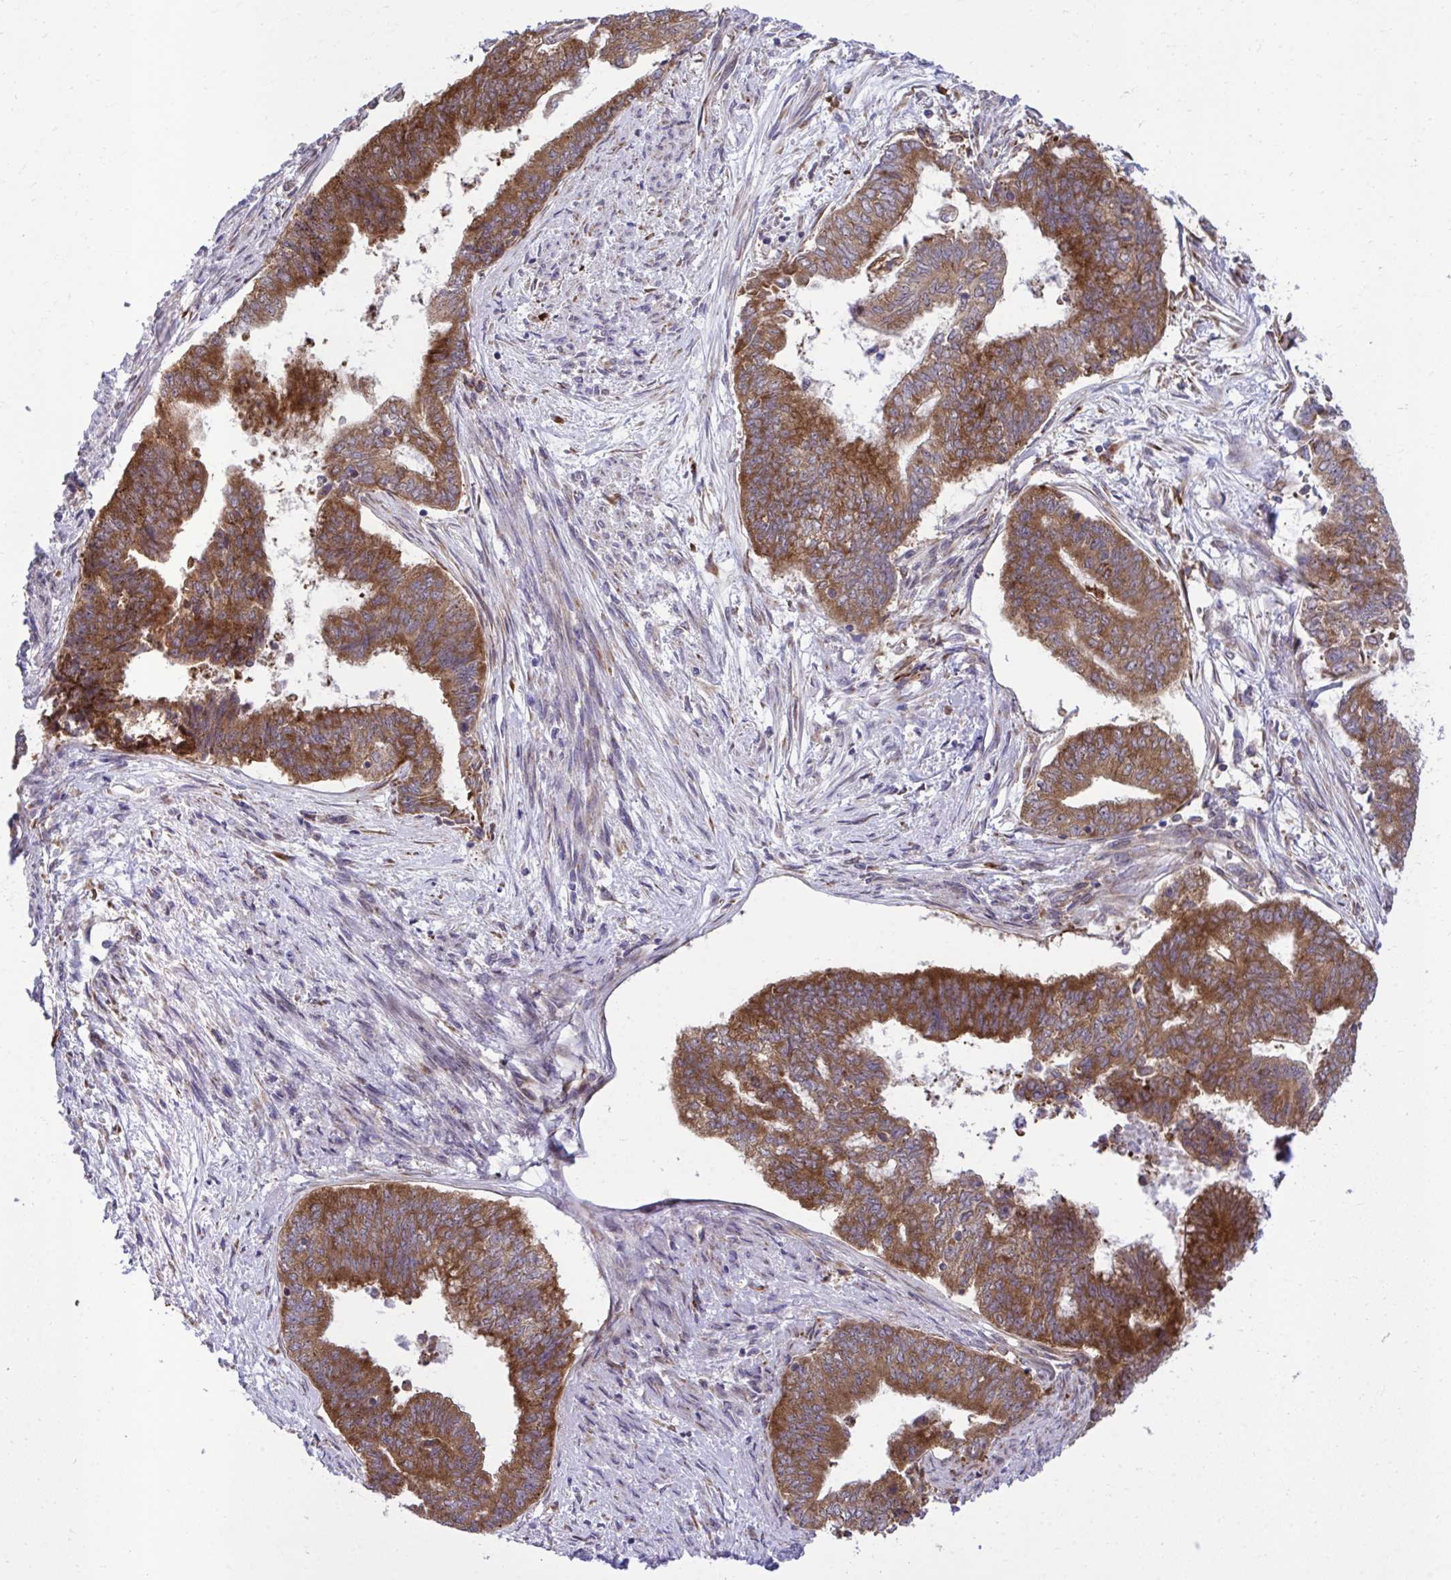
{"staining": {"intensity": "strong", "quantity": ">75%", "location": "cytoplasmic/membranous"}, "tissue": "endometrial cancer", "cell_type": "Tumor cells", "image_type": "cancer", "snomed": [{"axis": "morphology", "description": "Adenocarcinoma, NOS"}, {"axis": "topography", "description": "Endometrium"}], "caption": "IHC (DAB) staining of adenocarcinoma (endometrial) exhibits strong cytoplasmic/membranous protein expression in about >75% of tumor cells.", "gene": "RPS15", "patient": {"sex": "female", "age": 65}}